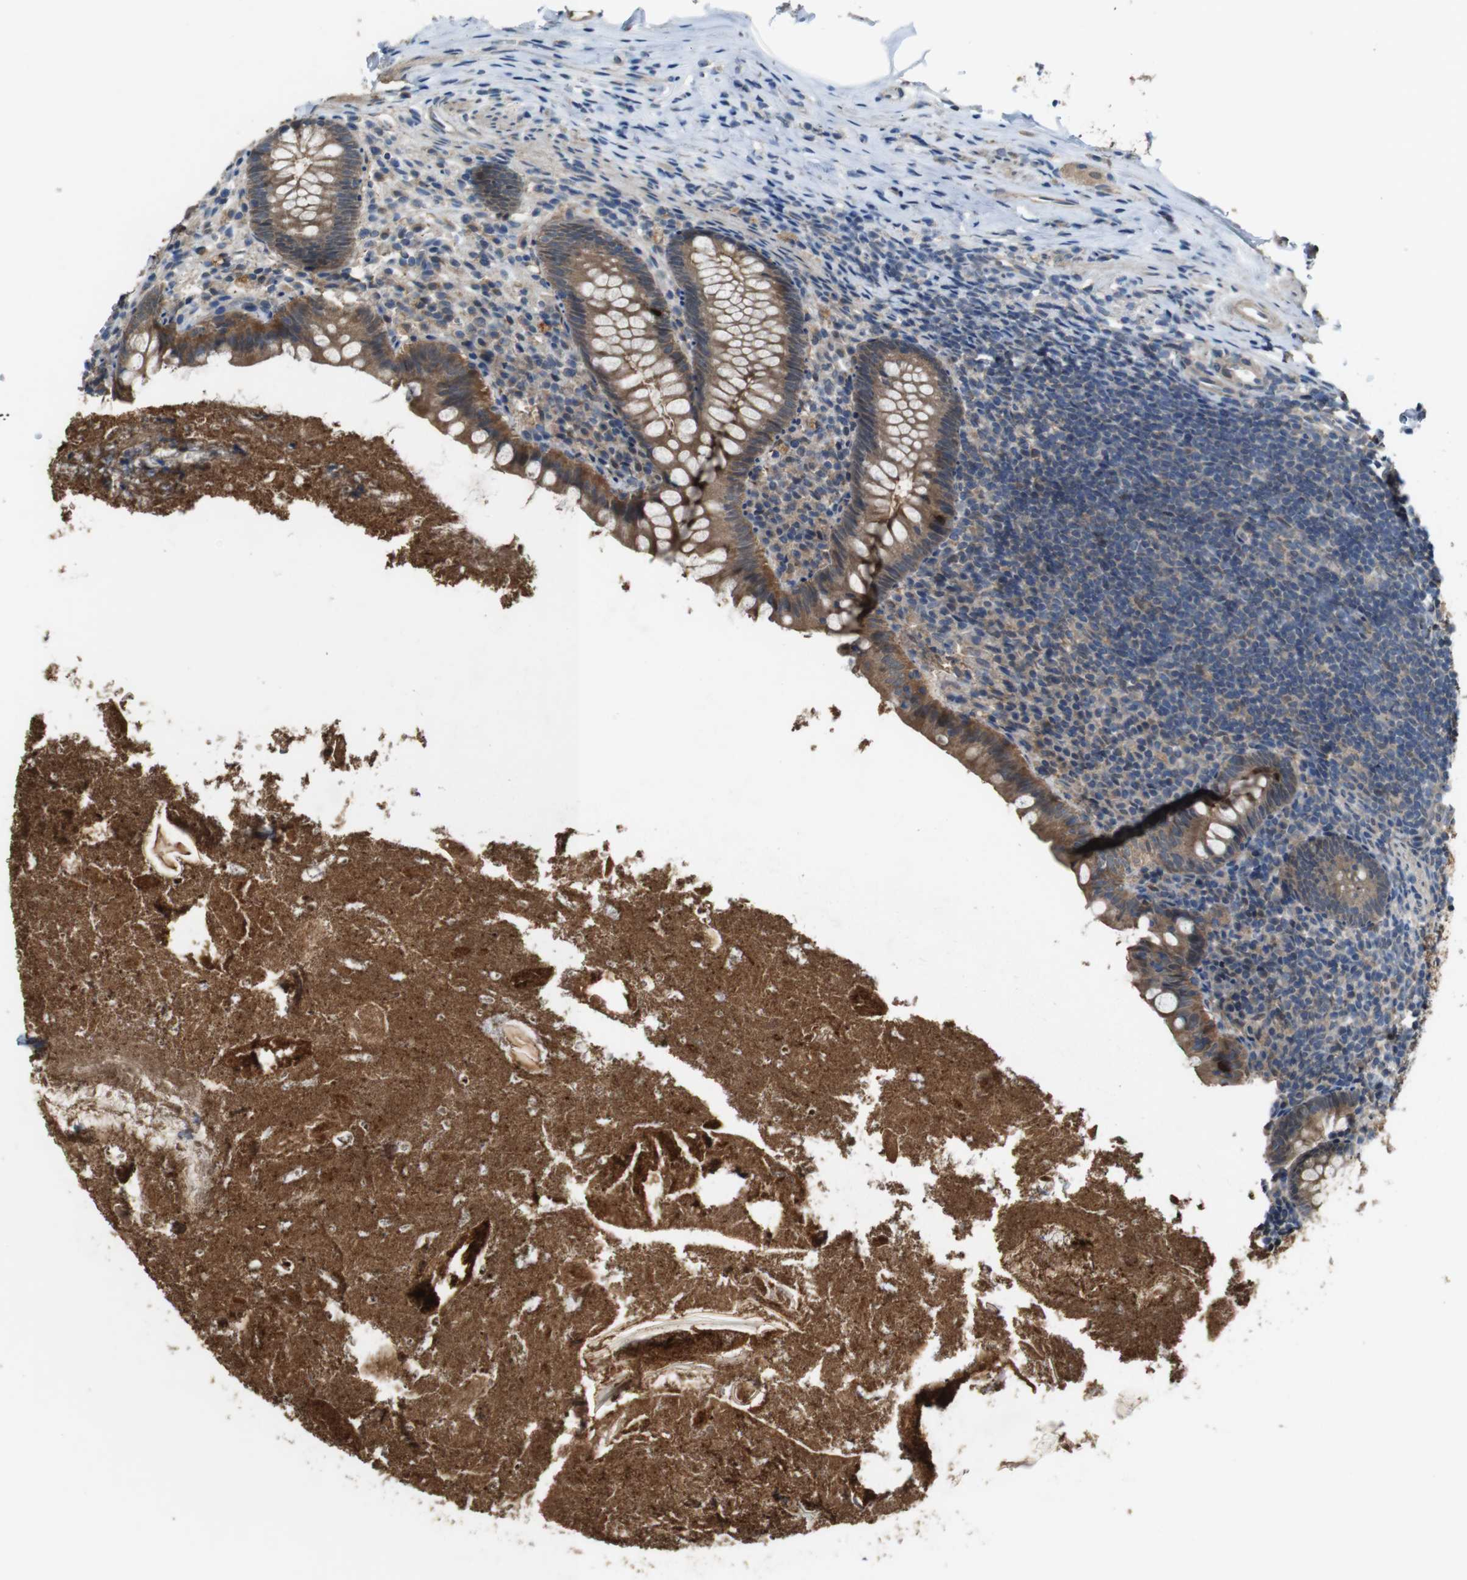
{"staining": {"intensity": "moderate", "quantity": ">75%", "location": "cytoplasmic/membranous"}, "tissue": "appendix", "cell_type": "Glandular cells", "image_type": "normal", "snomed": [{"axis": "morphology", "description": "Normal tissue, NOS"}, {"axis": "topography", "description": "Appendix"}], "caption": "Immunohistochemical staining of unremarkable human appendix displays medium levels of moderate cytoplasmic/membranous expression in approximately >75% of glandular cells. (DAB (3,3'-diaminobenzidine) IHC with brightfield microscopy, high magnification).", "gene": "CDC34", "patient": {"sex": "male", "age": 52}}